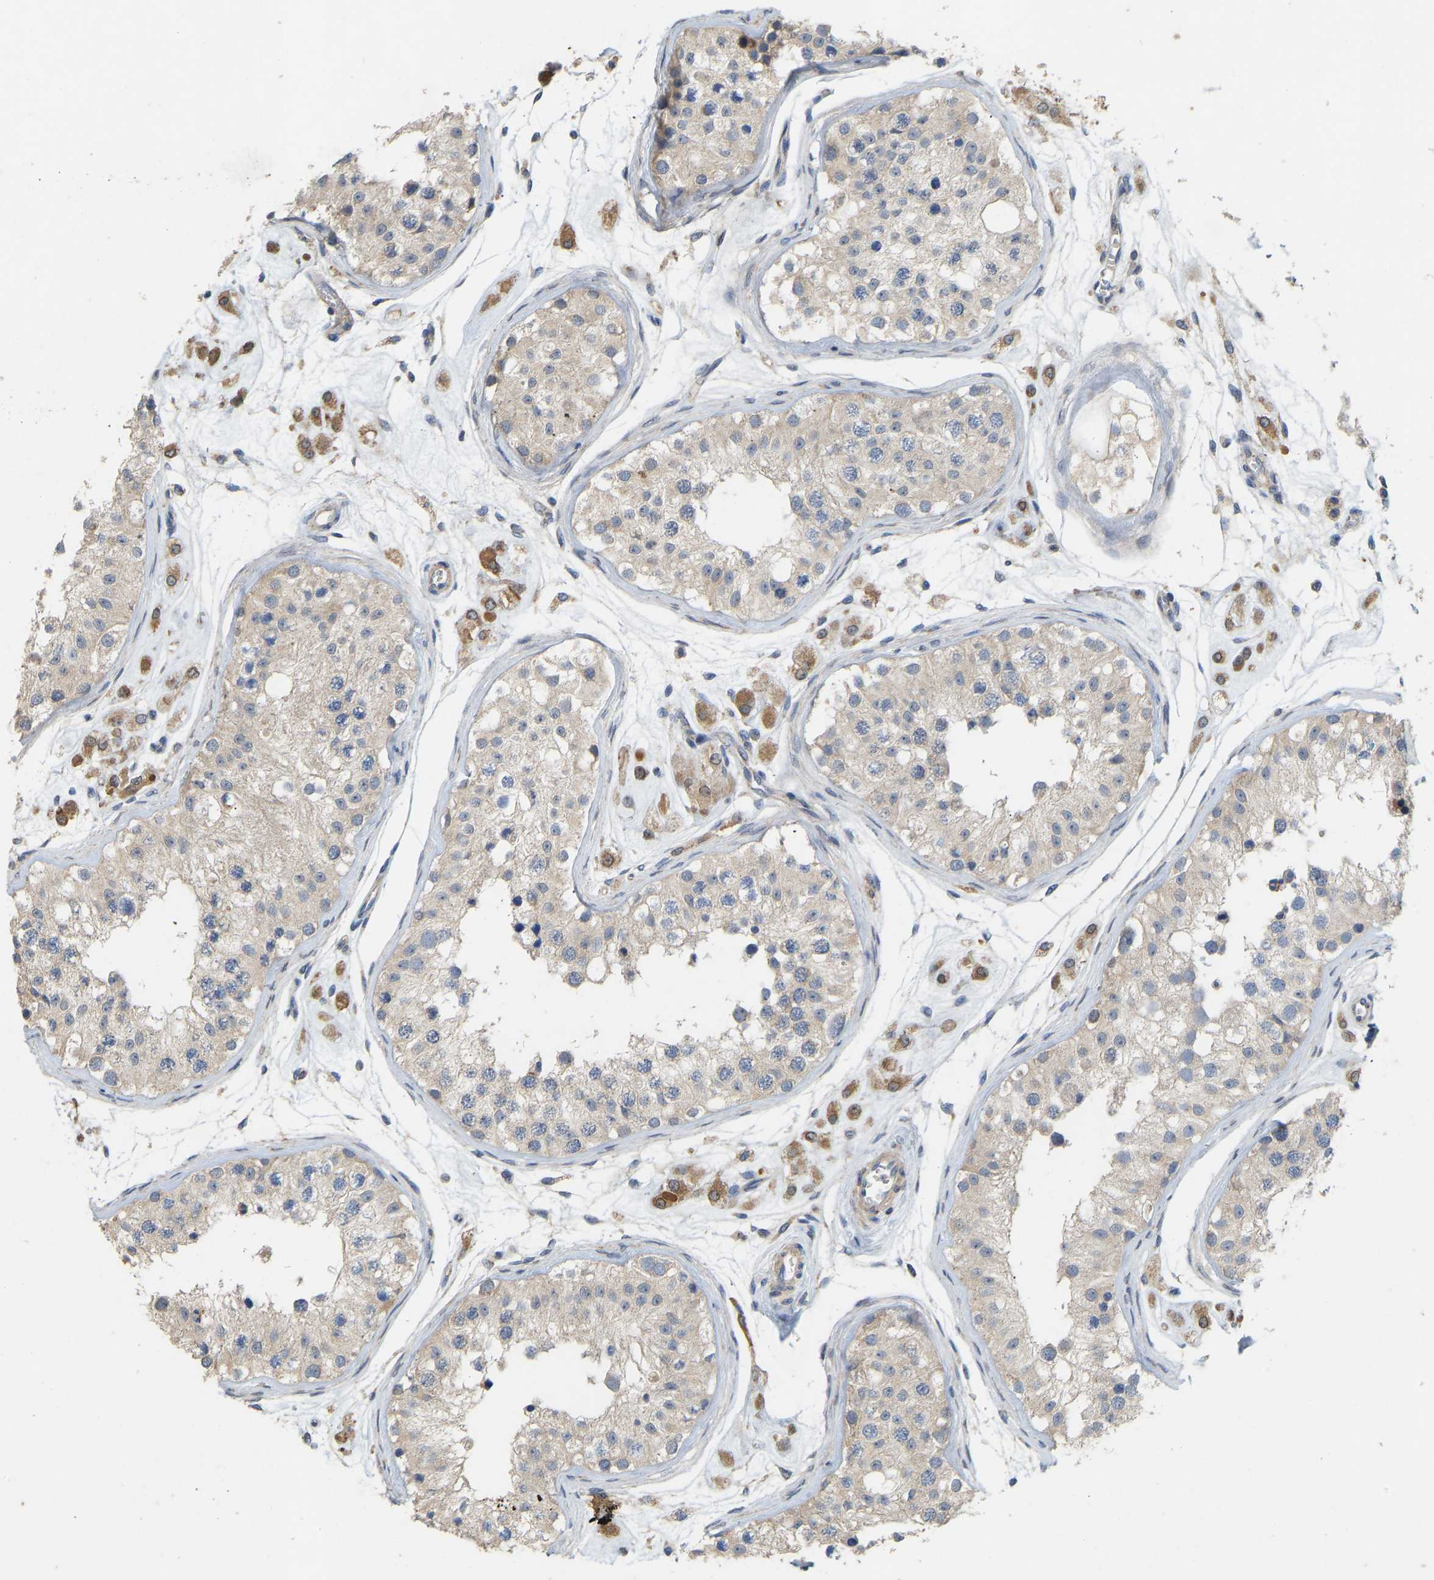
{"staining": {"intensity": "weak", "quantity": "<25%", "location": "cytoplasmic/membranous"}, "tissue": "testis", "cell_type": "Cells in seminiferous ducts", "image_type": "normal", "snomed": [{"axis": "morphology", "description": "Normal tissue, NOS"}, {"axis": "morphology", "description": "Adenocarcinoma, metastatic, NOS"}, {"axis": "topography", "description": "Testis"}], "caption": "This is a micrograph of immunohistochemistry (IHC) staining of normal testis, which shows no staining in cells in seminiferous ducts. (DAB immunohistochemistry (IHC) with hematoxylin counter stain).", "gene": "HACD2", "patient": {"sex": "male", "age": 26}}